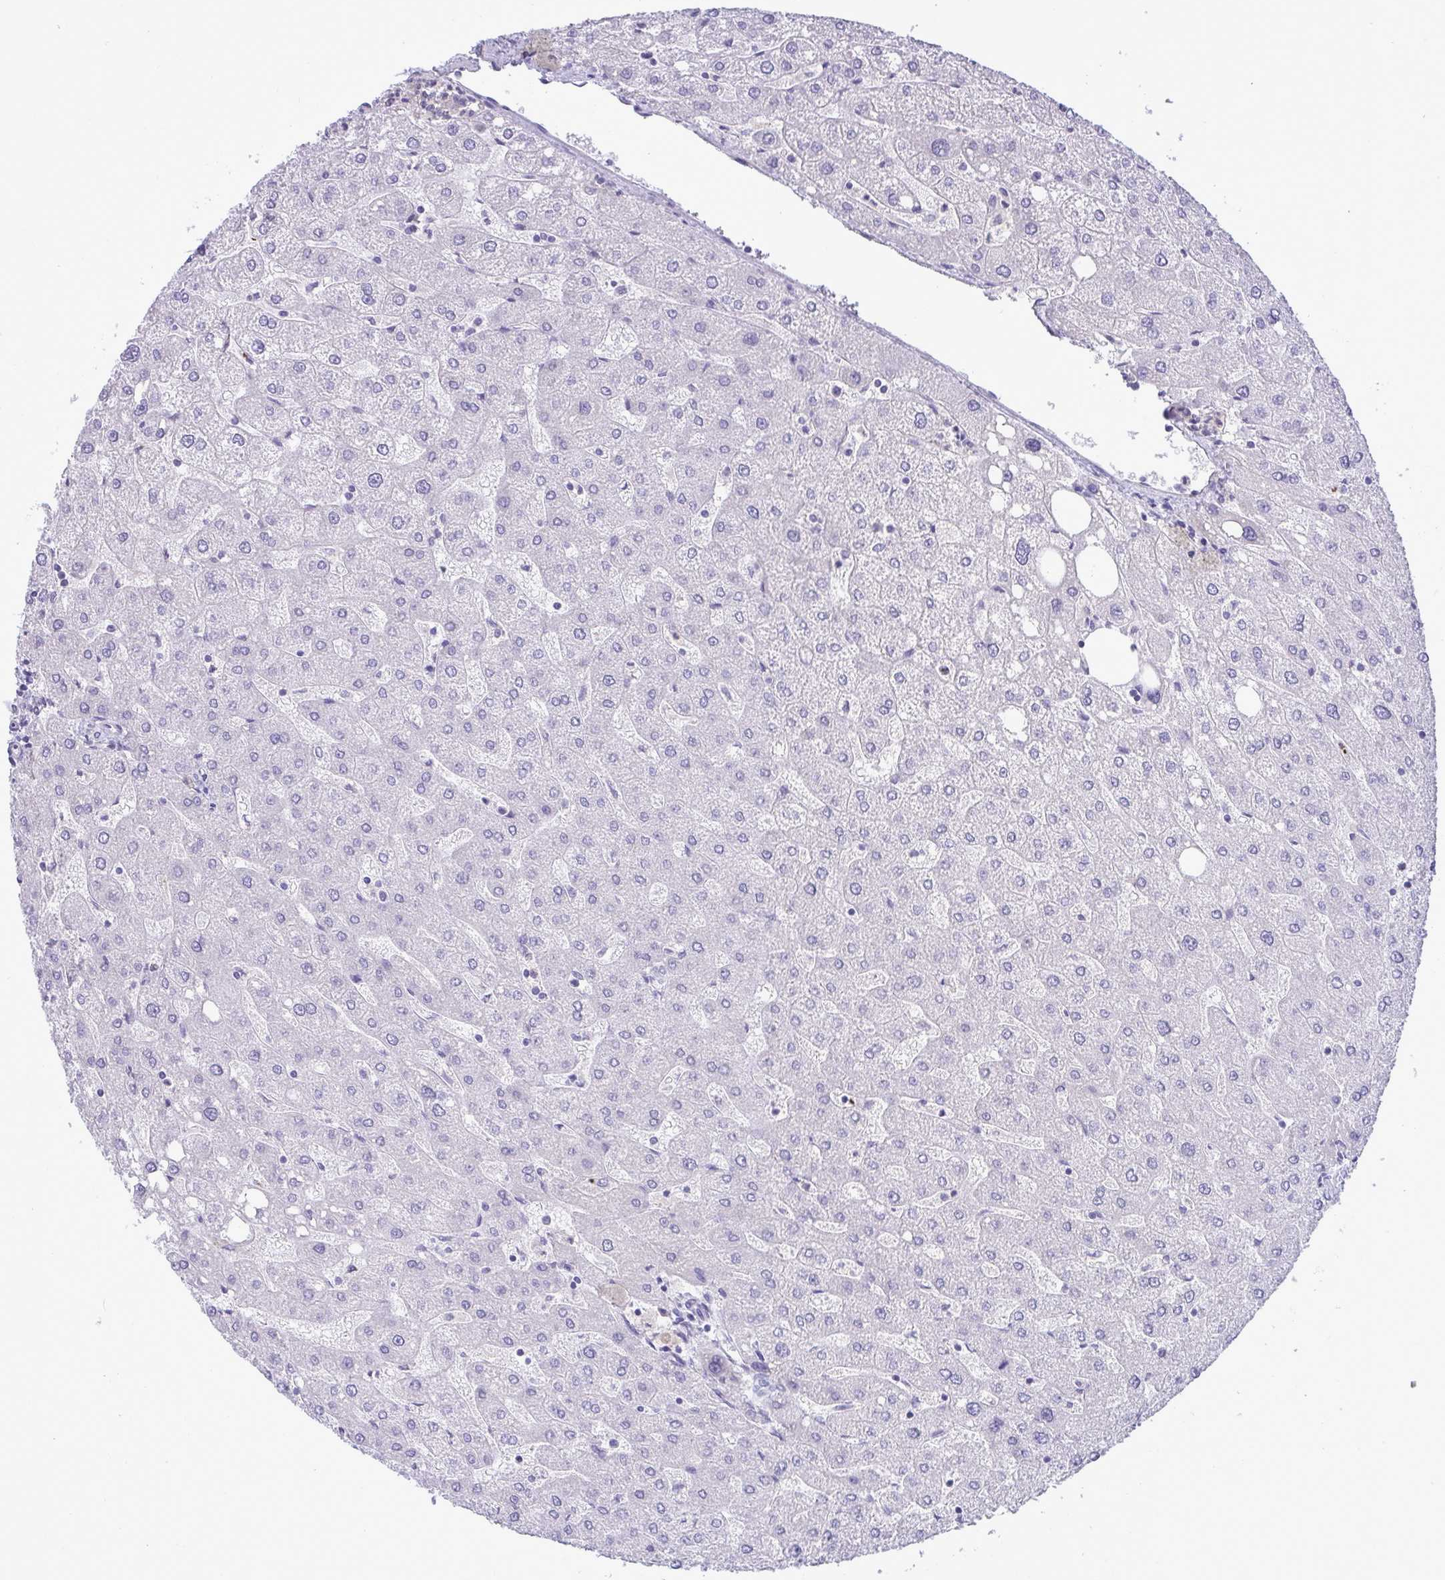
{"staining": {"intensity": "negative", "quantity": "none", "location": "none"}, "tissue": "liver", "cell_type": "Cholangiocytes", "image_type": "normal", "snomed": [{"axis": "morphology", "description": "Normal tissue, NOS"}, {"axis": "topography", "description": "Liver"}], "caption": "There is no significant staining in cholangiocytes of liver.", "gene": "C4orf33", "patient": {"sex": "male", "age": 67}}